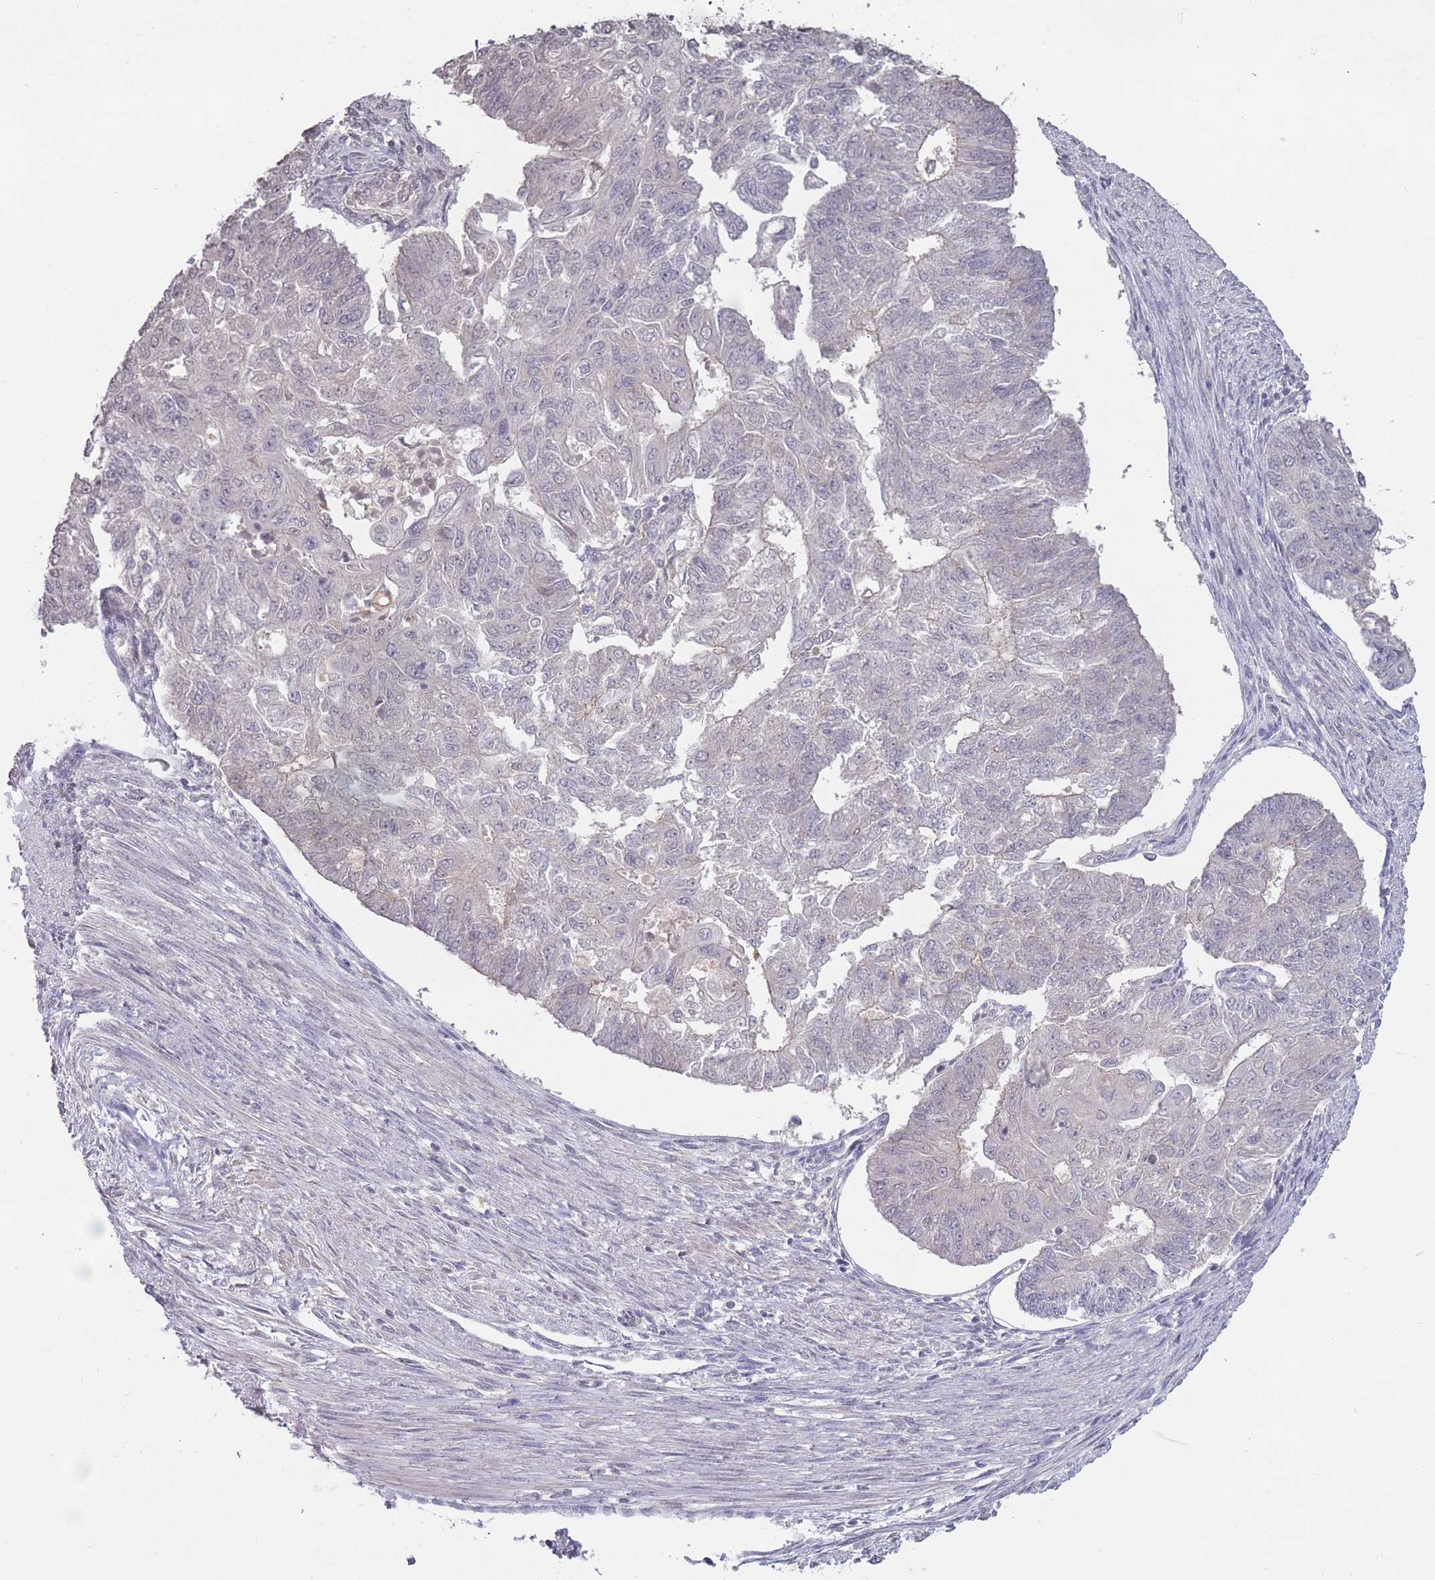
{"staining": {"intensity": "negative", "quantity": "none", "location": "none"}, "tissue": "endometrial cancer", "cell_type": "Tumor cells", "image_type": "cancer", "snomed": [{"axis": "morphology", "description": "Adenocarcinoma, NOS"}, {"axis": "topography", "description": "Endometrium"}], "caption": "IHC of human endometrial adenocarcinoma shows no expression in tumor cells.", "gene": "ADCYAP1R1", "patient": {"sex": "female", "age": 32}}